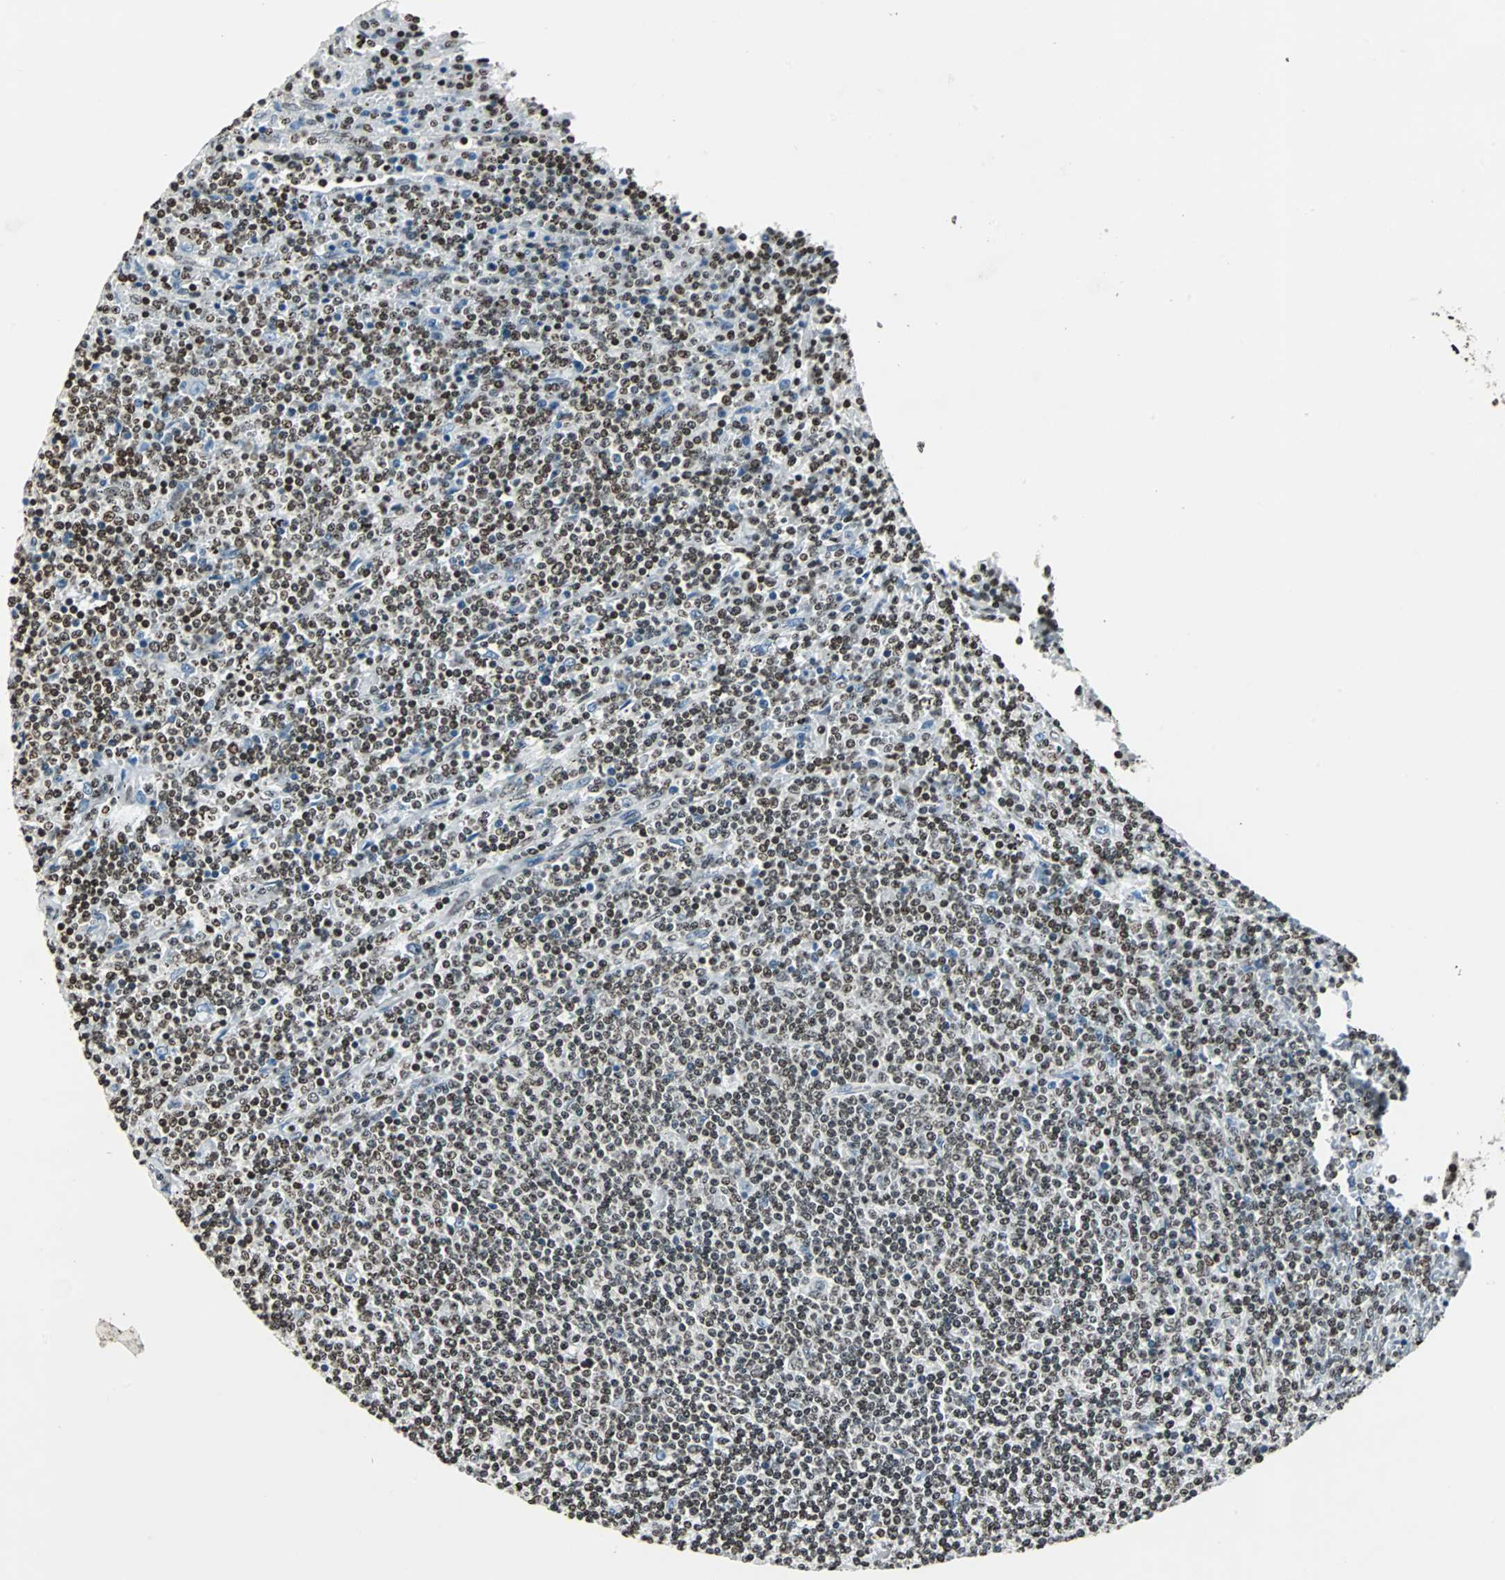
{"staining": {"intensity": "strong", "quantity": ">75%", "location": "nuclear"}, "tissue": "lymphoma", "cell_type": "Tumor cells", "image_type": "cancer", "snomed": [{"axis": "morphology", "description": "Malignant lymphoma, non-Hodgkin's type, Low grade"}, {"axis": "topography", "description": "Spleen"}], "caption": "A brown stain labels strong nuclear positivity of a protein in human lymphoma tumor cells.", "gene": "PAXIP1", "patient": {"sex": "female", "age": 50}}